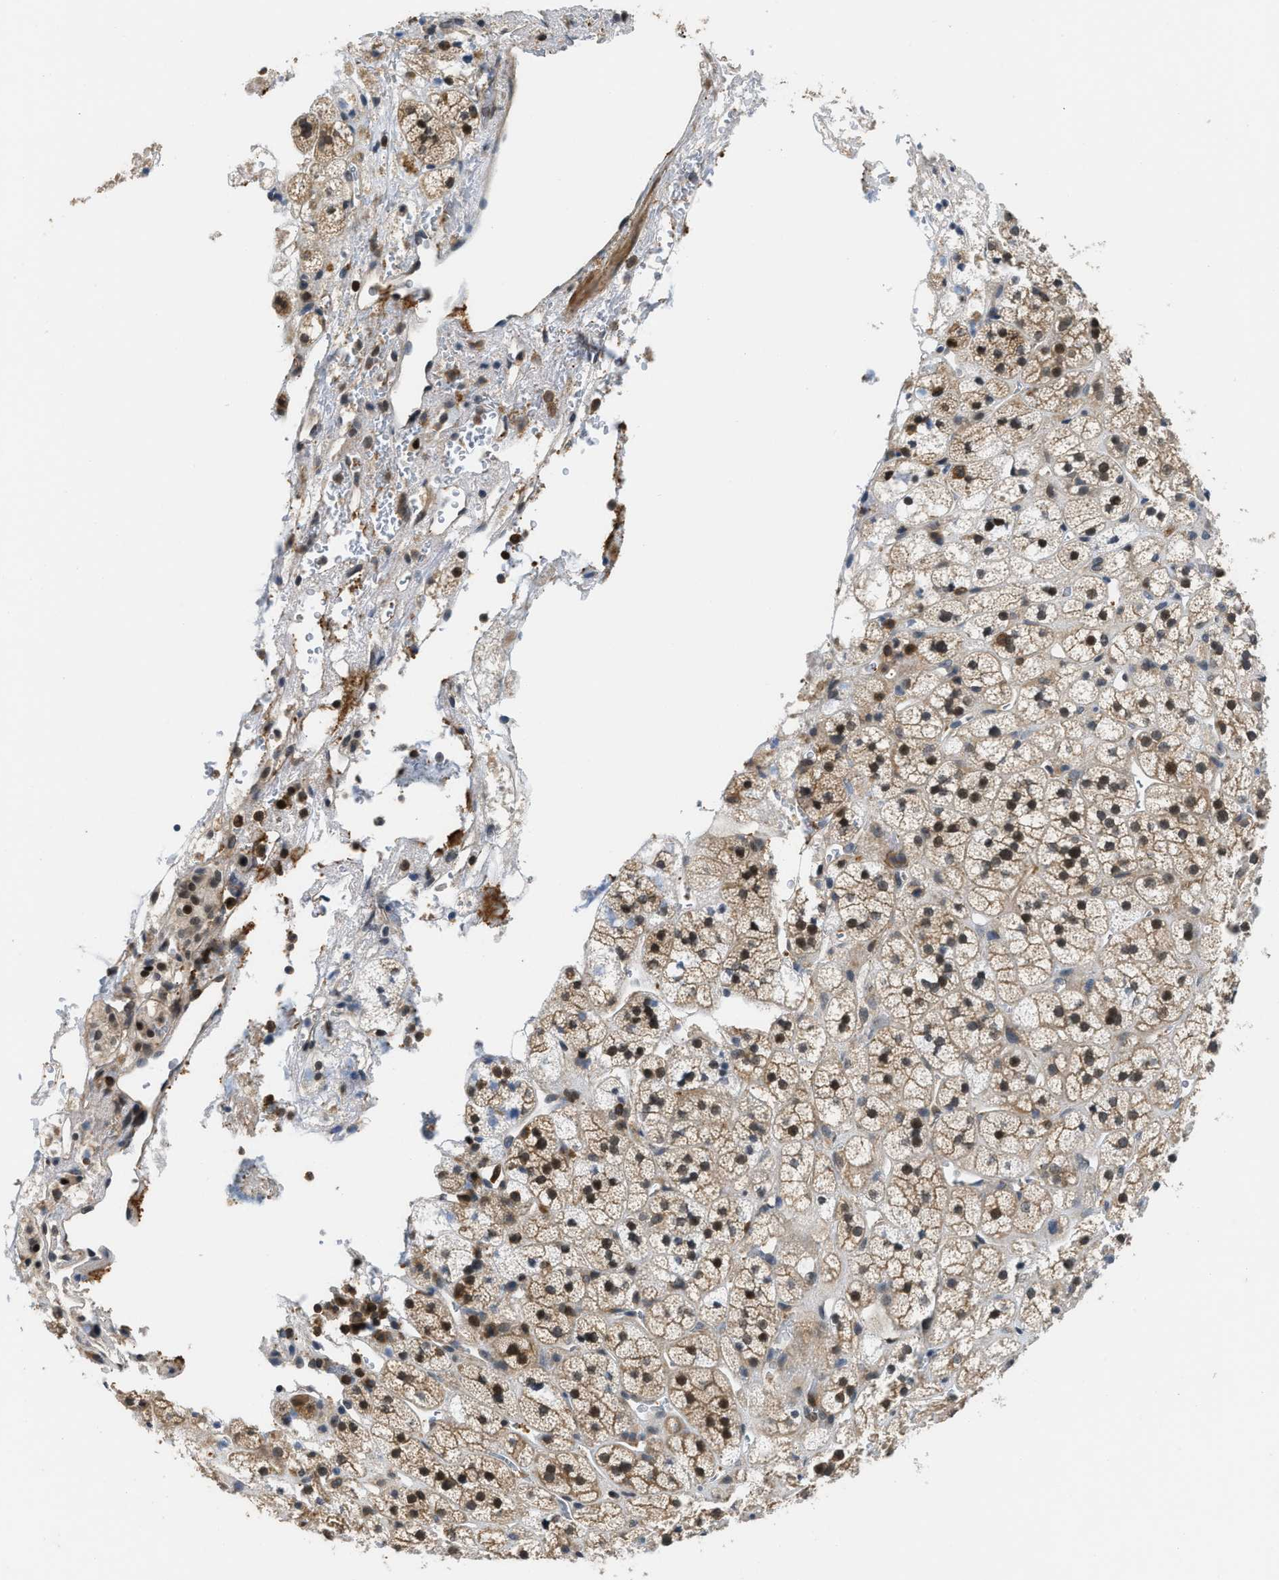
{"staining": {"intensity": "moderate", "quantity": ">75%", "location": "cytoplasmic/membranous,nuclear"}, "tissue": "adrenal gland", "cell_type": "Glandular cells", "image_type": "normal", "snomed": [{"axis": "morphology", "description": "Normal tissue, NOS"}, {"axis": "topography", "description": "Adrenal gland"}], "caption": "An immunohistochemistry micrograph of benign tissue is shown. Protein staining in brown labels moderate cytoplasmic/membranous,nuclear positivity in adrenal gland within glandular cells. The protein is stained brown, and the nuclei are stained in blue (DAB IHC with brightfield microscopy, high magnification).", "gene": "TES", "patient": {"sex": "male", "age": 56}}